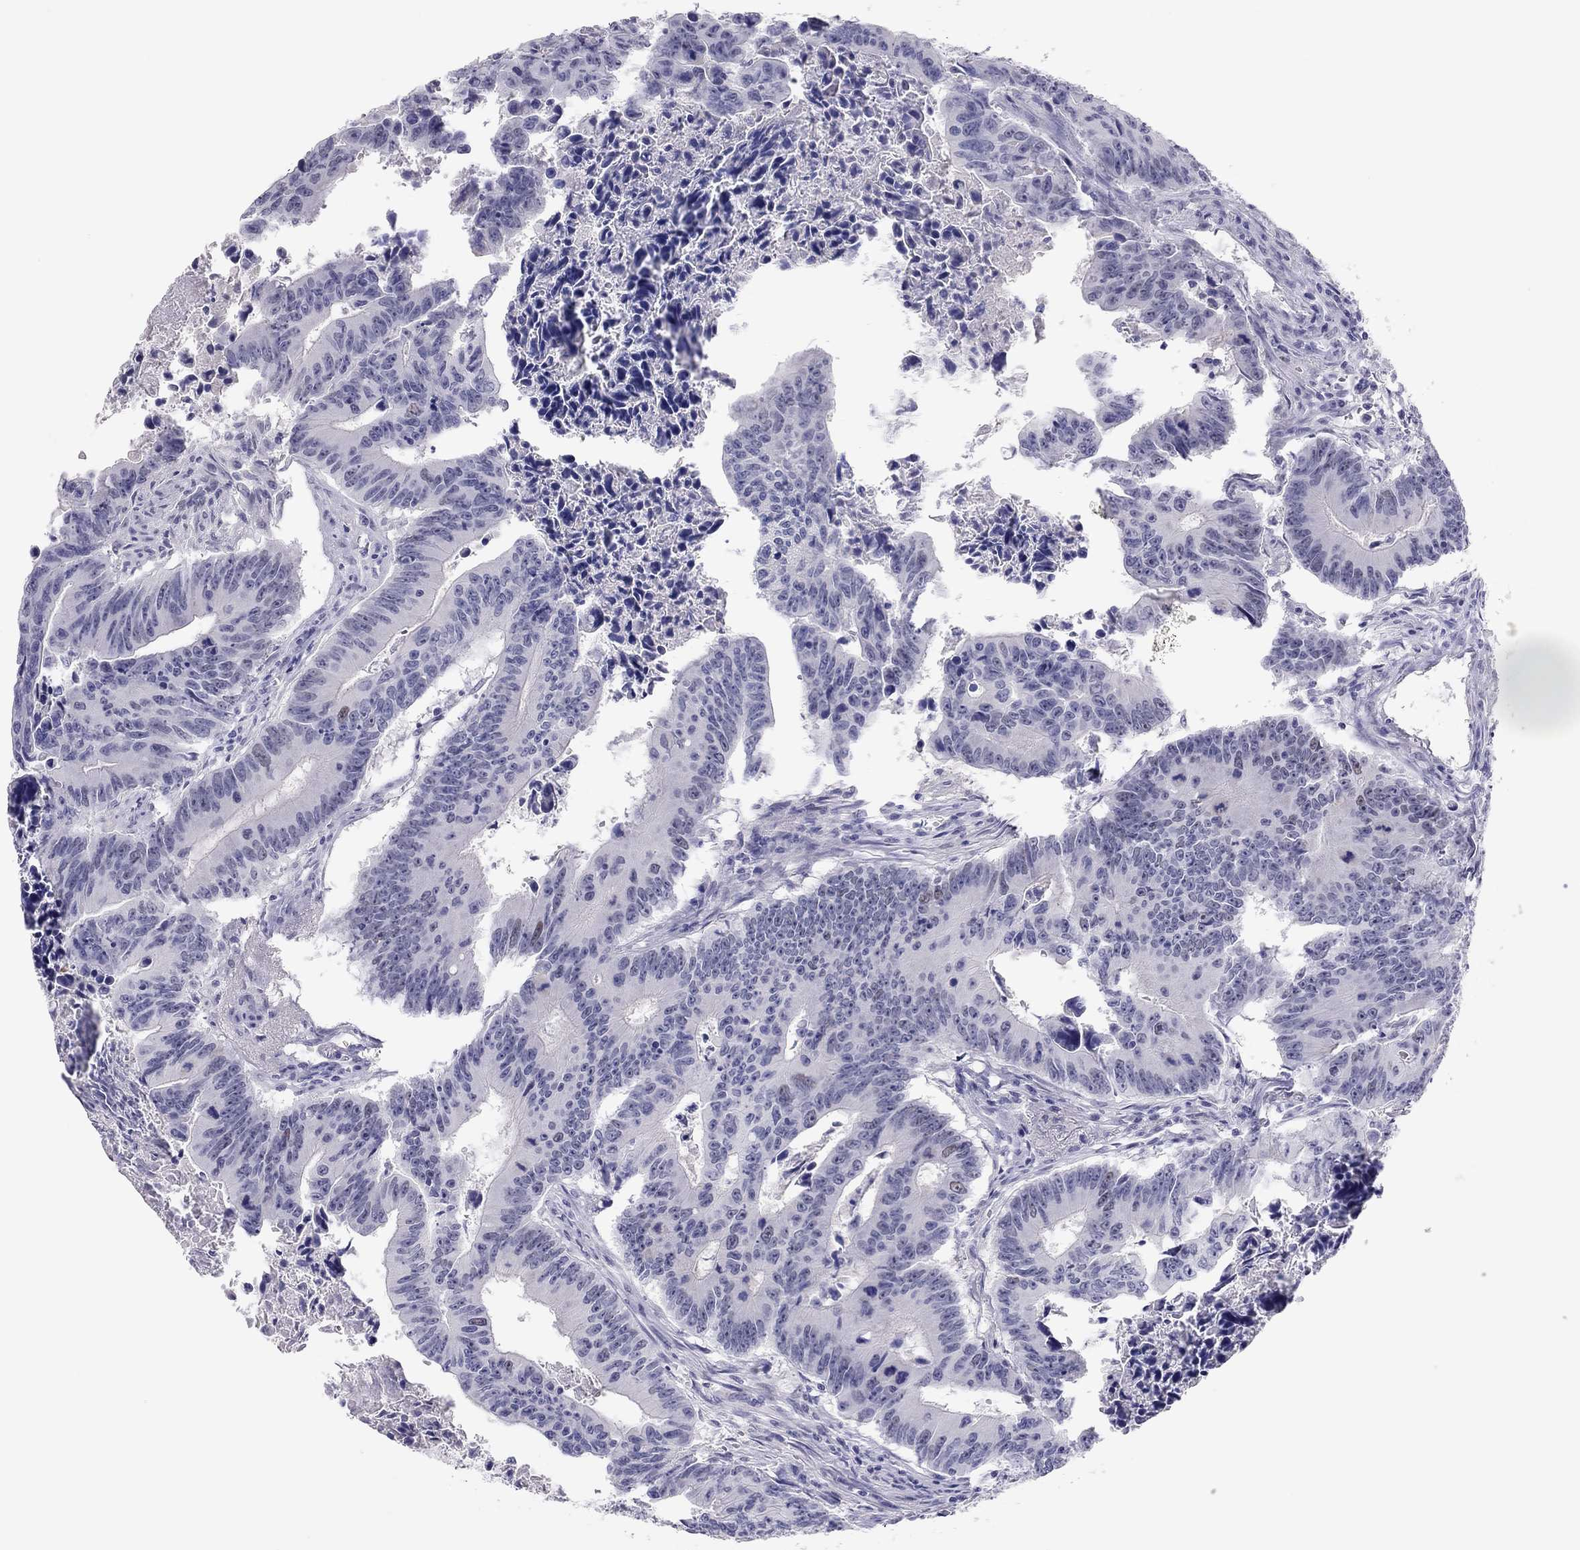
{"staining": {"intensity": "negative", "quantity": "none", "location": "none"}, "tissue": "colorectal cancer", "cell_type": "Tumor cells", "image_type": "cancer", "snomed": [{"axis": "morphology", "description": "Adenocarcinoma, NOS"}, {"axis": "topography", "description": "Colon"}], "caption": "This is a micrograph of immunohistochemistry staining of adenocarcinoma (colorectal), which shows no positivity in tumor cells. The staining is performed using DAB brown chromogen with nuclei counter-stained in using hematoxylin.", "gene": "PHOX2A", "patient": {"sex": "female", "age": 87}}